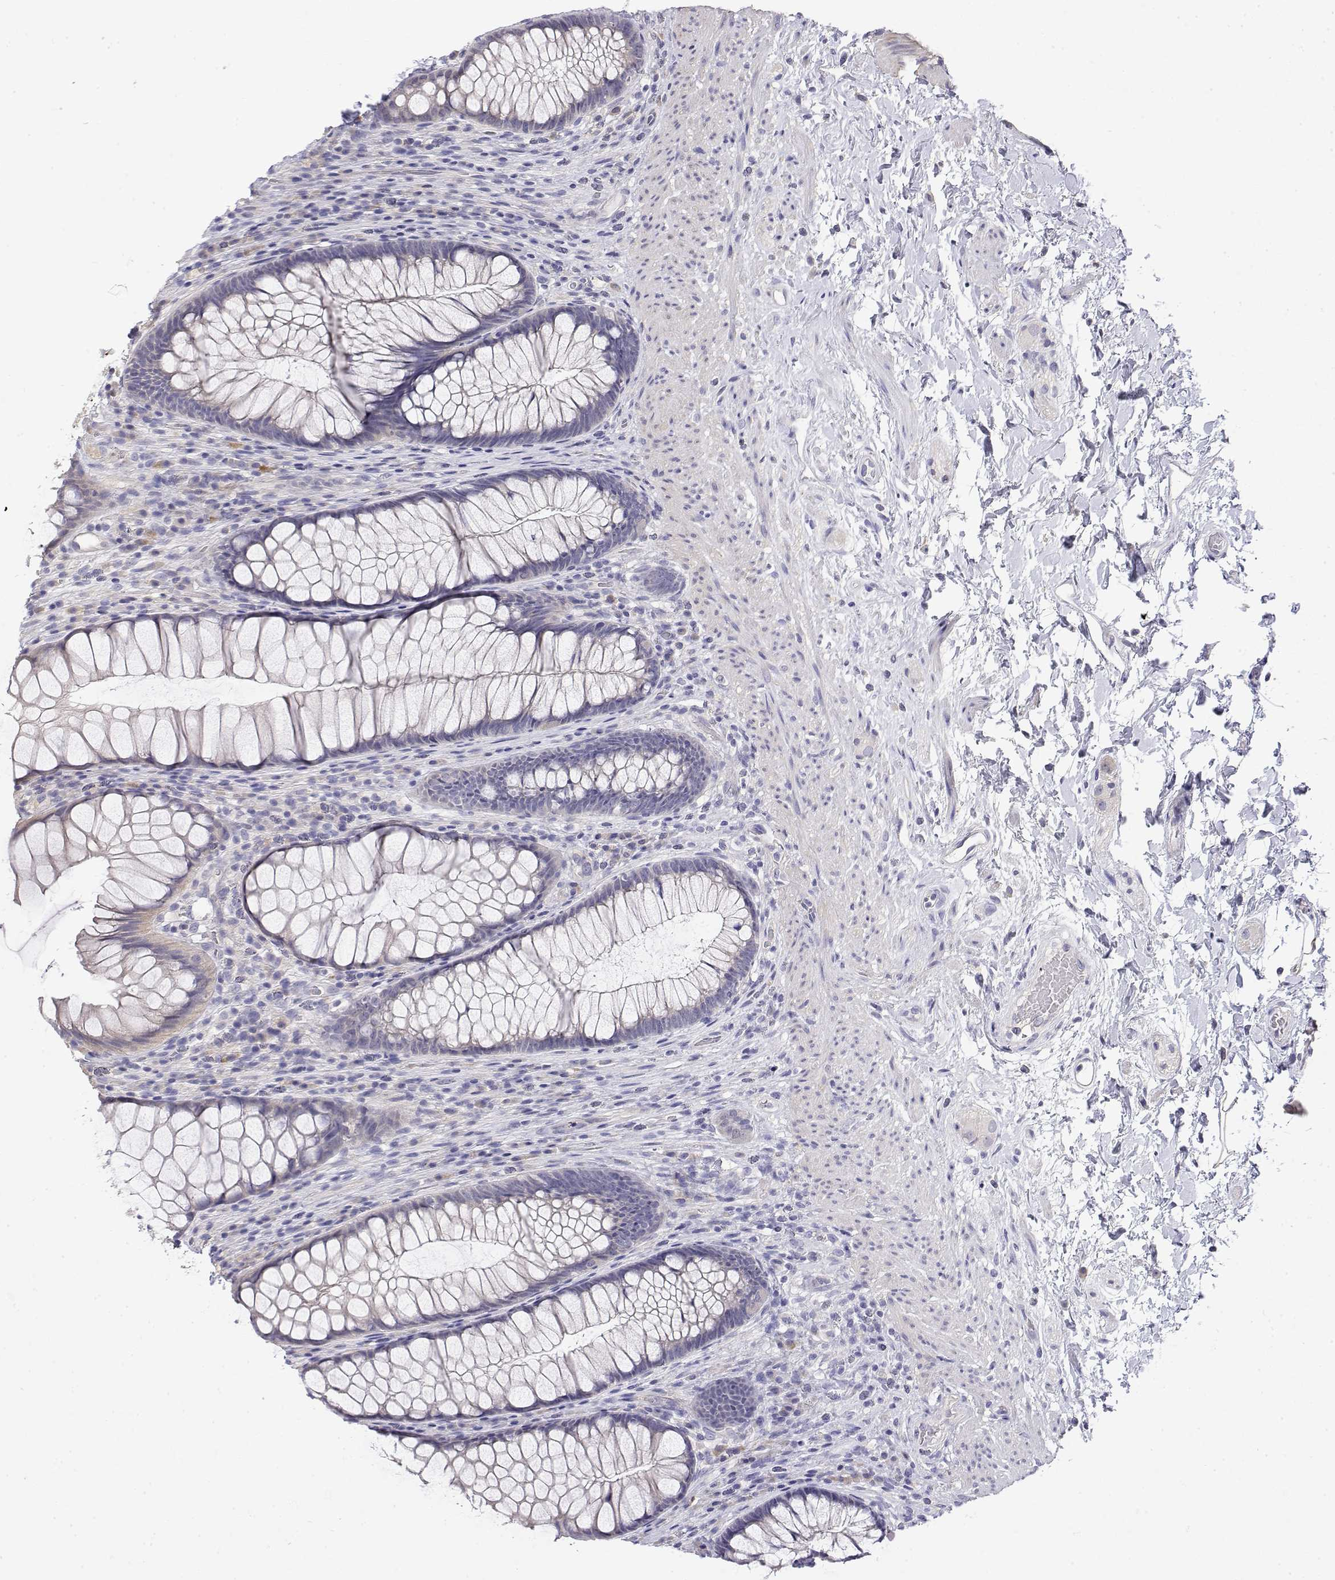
{"staining": {"intensity": "negative", "quantity": "none", "location": "none"}, "tissue": "rectum", "cell_type": "Glandular cells", "image_type": "normal", "snomed": [{"axis": "morphology", "description": "Normal tissue, NOS"}, {"axis": "topography", "description": "Smooth muscle"}, {"axis": "topography", "description": "Rectum"}], "caption": "IHC of normal human rectum exhibits no positivity in glandular cells.", "gene": "LY6D", "patient": {"sex": "male", "age": 53}}